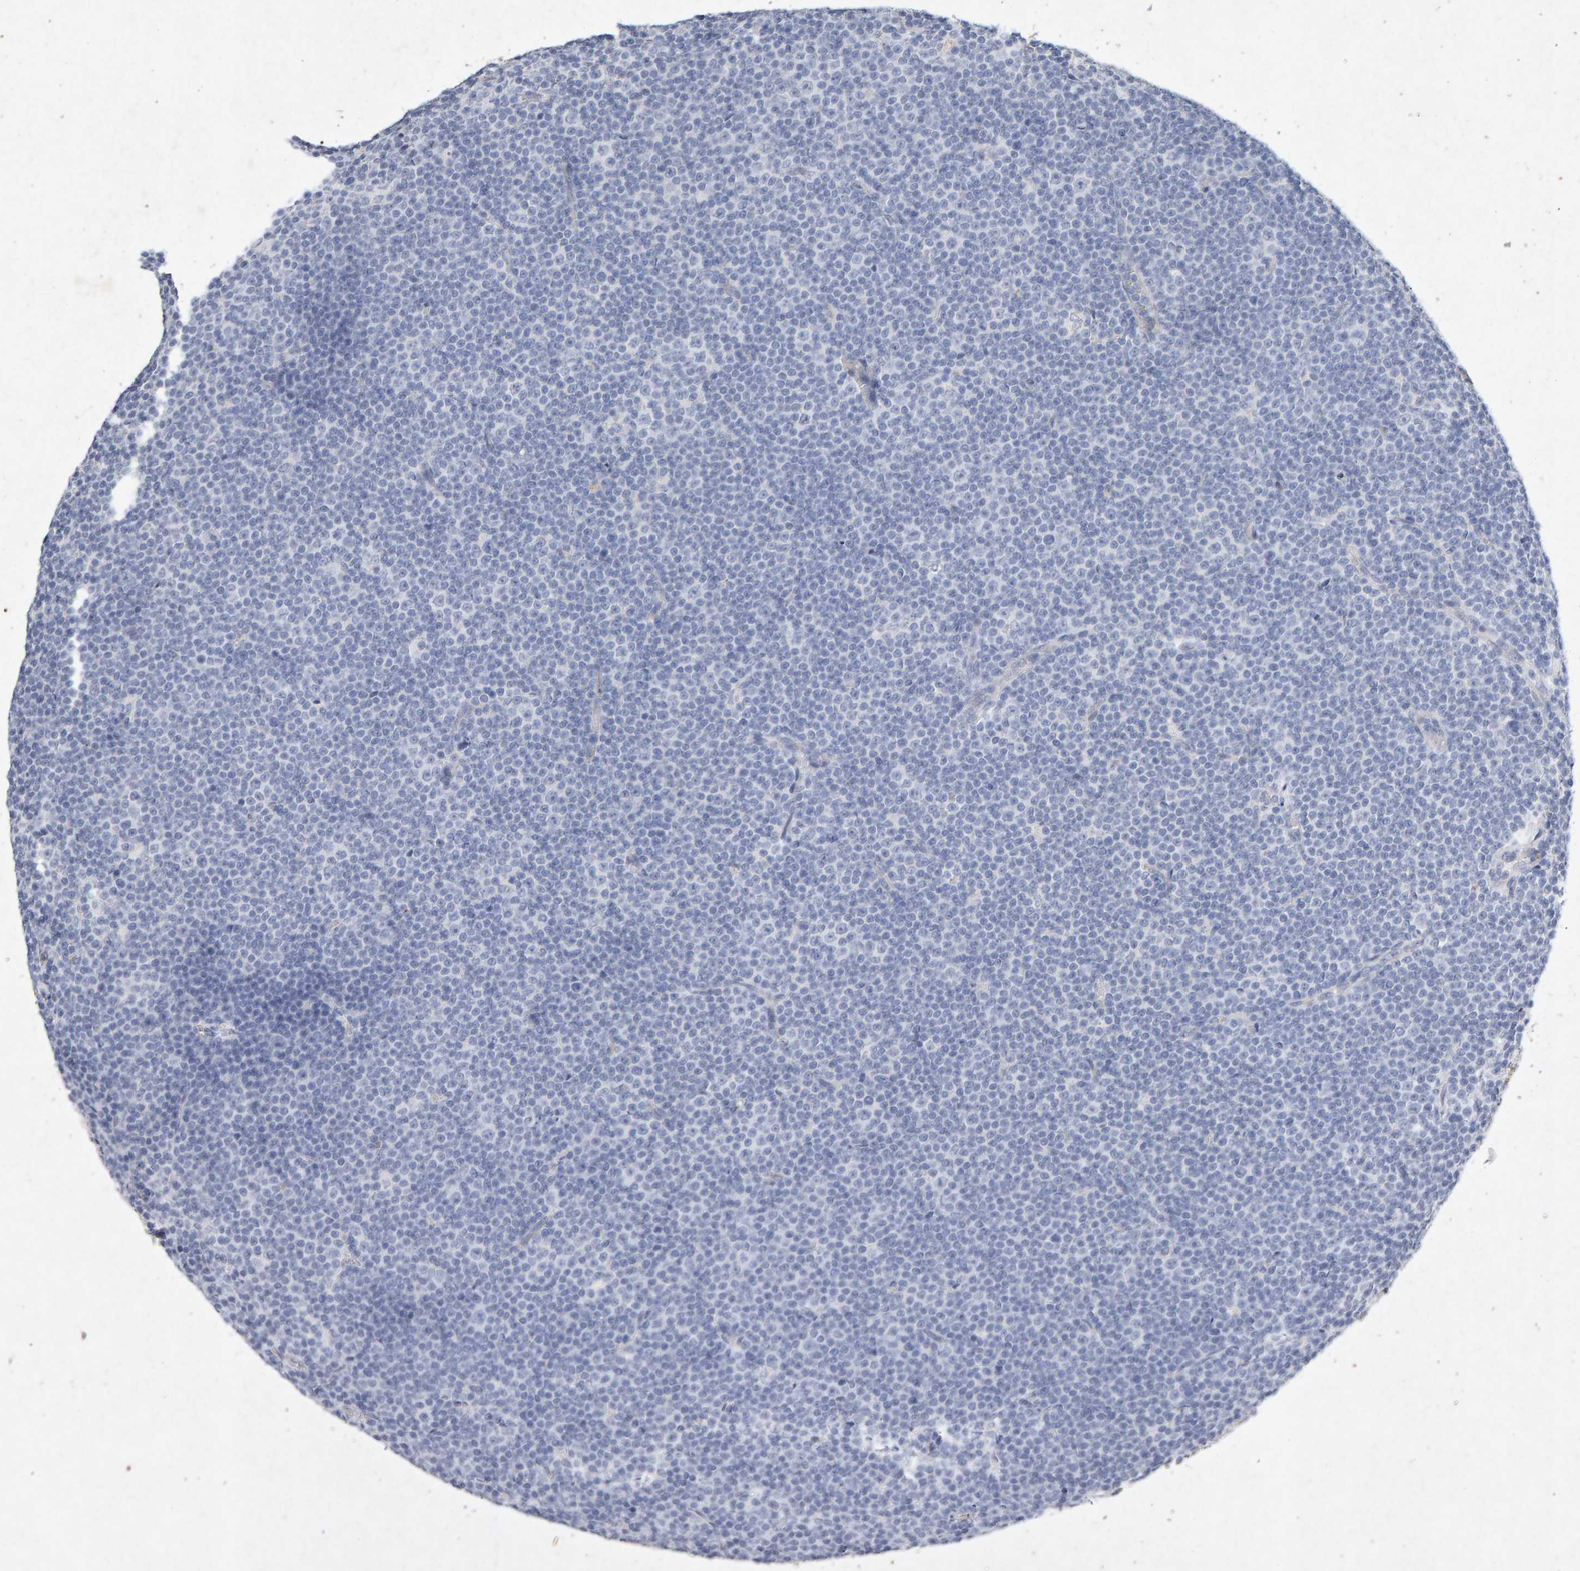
{"staining": {"intensity": "negative", "quantity": "none", "location": "none"}, "tissue": "lymphoma", "cell_type": "Tumor cells", "image_type": "cancer", "snomed": [{"axis": "morphology", "description": "Malignant lymphoma, non-Hodgkin's type, Low grade"}, {"axis": "topography", "description": "Lymph node"}], "caption": "IHC of lymphoma exhibits no staining in tumor cells. Brightfield microscopy of immunohistochemistry (IHC) stained with DAB (3,3'-diaminobenzidine) (brown) and hematoxylin (blue), captured at high magnification.", "gene": "PTPRM", "patient": {"sex": "female", "age": 67}}